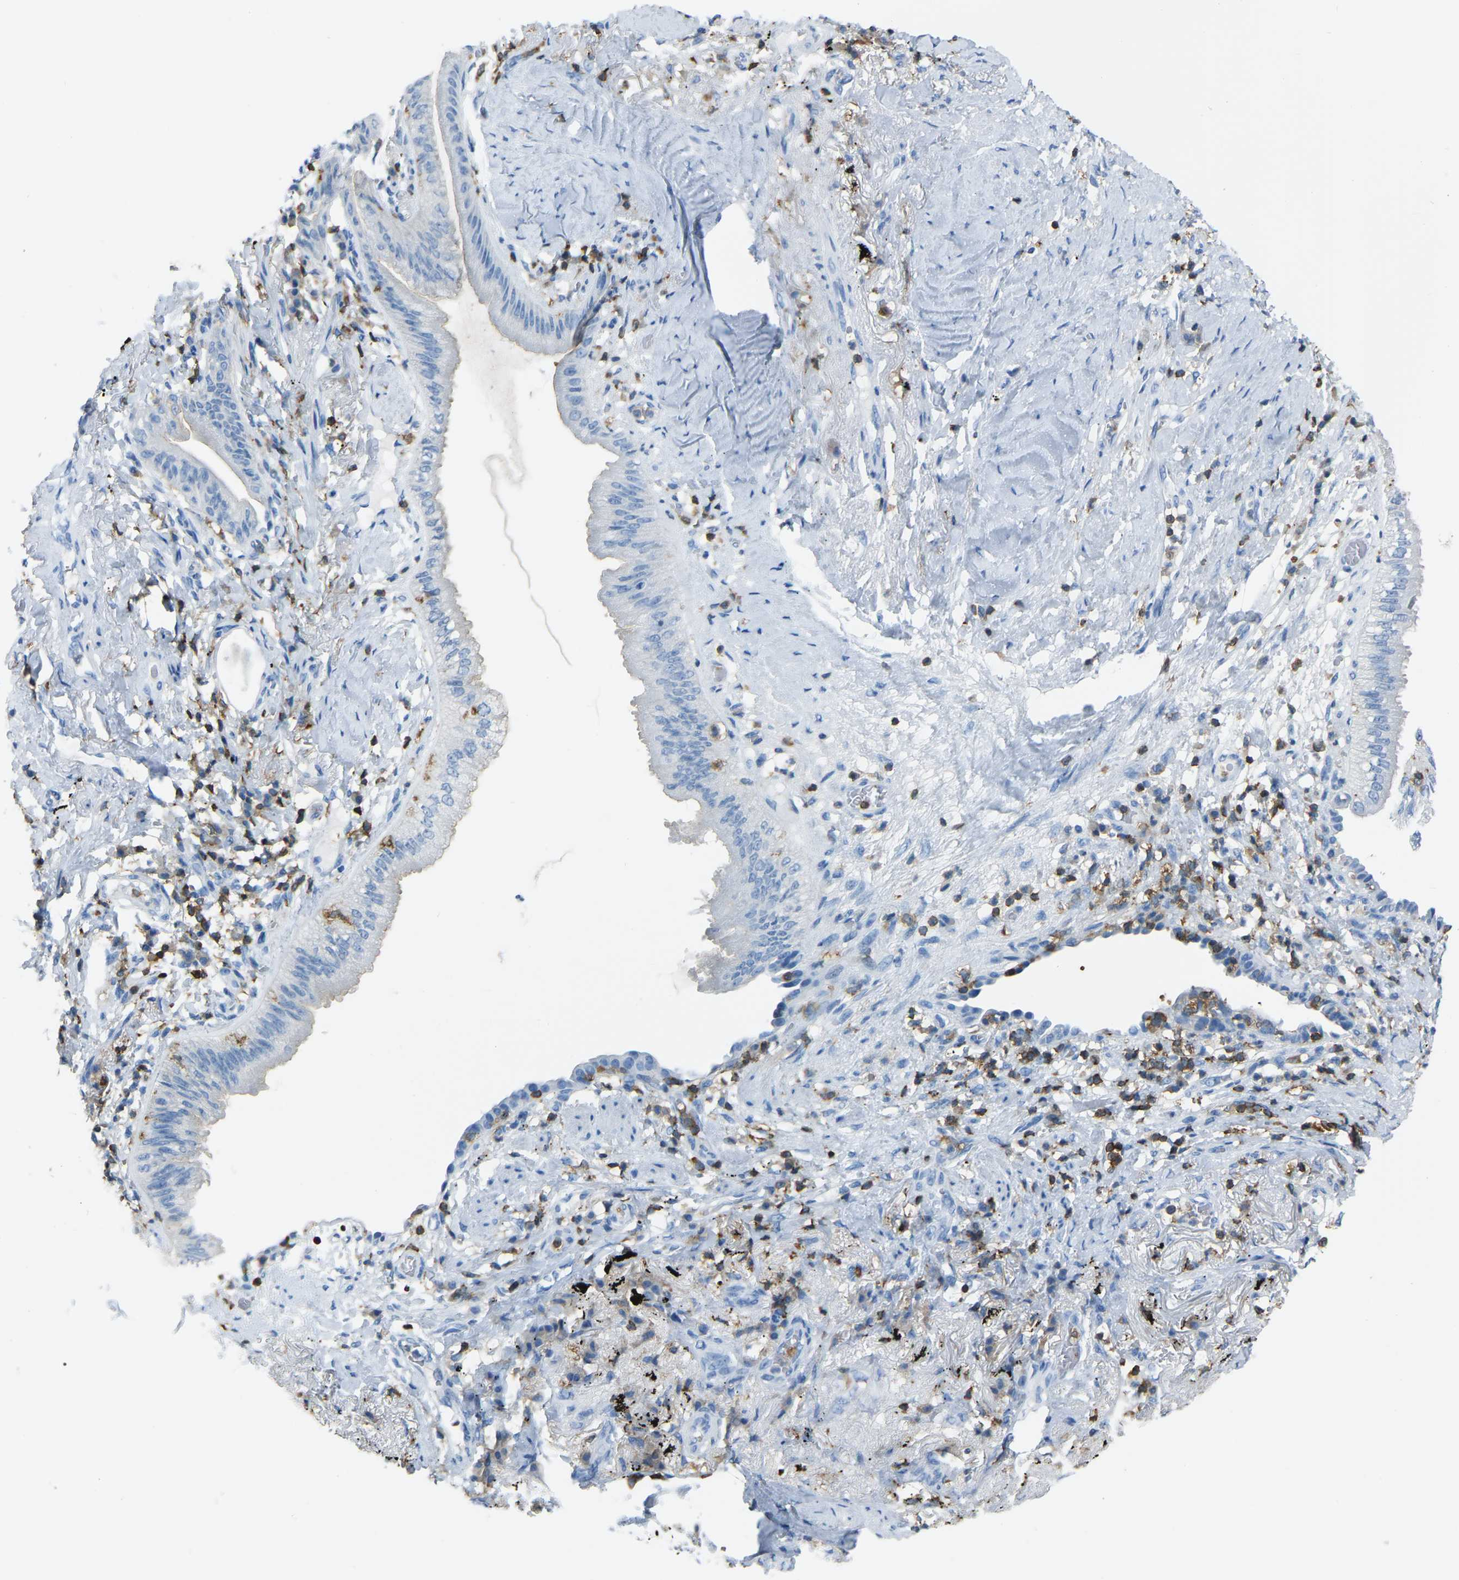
{"staining": {"intensity": "negative", "quantity": "none", "location": "none"}, "tissue": "lung cancer", "cell_type": "Tumor cells", "image_type": "cancer", "snomed": [{"axis": "morphology", "description": "Normal tissue, NOS"}, {"axis": "morphology", "description": "Adenocarcinoma, NOS"}, {"axis": "topography", "description": "Bronchus"}, {"axis": "topography", "description": "Lung"}], "caption": "The image demonstrates no significant expression in tumor cells of lung cancer (adenocarcinoma).", "gene": "ARHGAP45", "patient": {"sex": "female", "age": 70}}